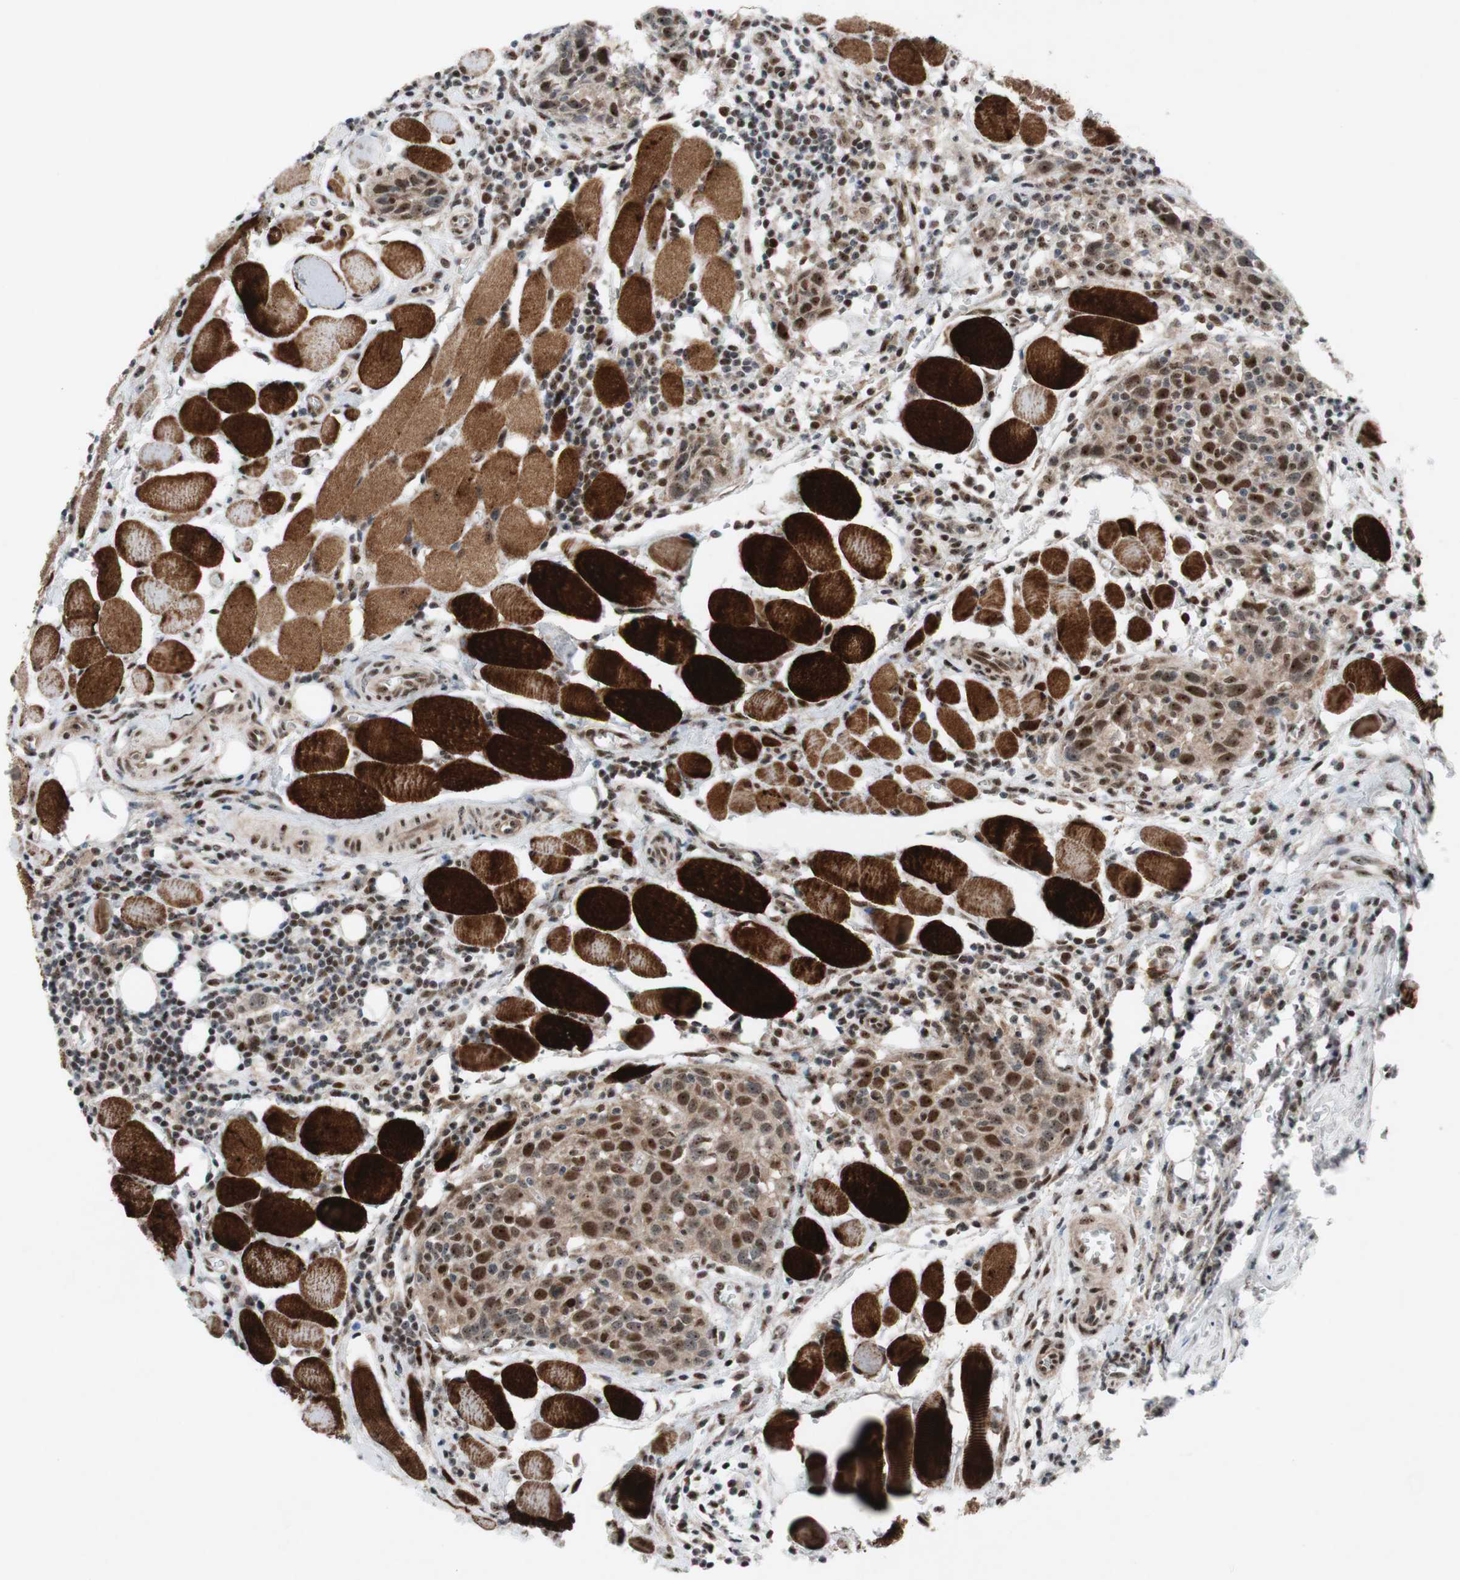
{"staining": {"intensity": "moderate", "quantity": ">75%", "location": "nuclear"}, "tissue": "head and neck cancer", "cell_type": "Tumor cells", "image_type": "cancer", "snomed": [{"axis": "morphology", "description": "Squamous cell carcinoma, NOS"}, {"axis": "topography", "description": "Oral tissue"}, {"axis": "topography", "description": "Head-Neck"}], "caption": "Squamous cell carcinoma (head and neck) stained with a protein marker shows moderate staining in tumor cells.", "gene": "POLR1A", "patient": {"sex": "female", "age": 50}}